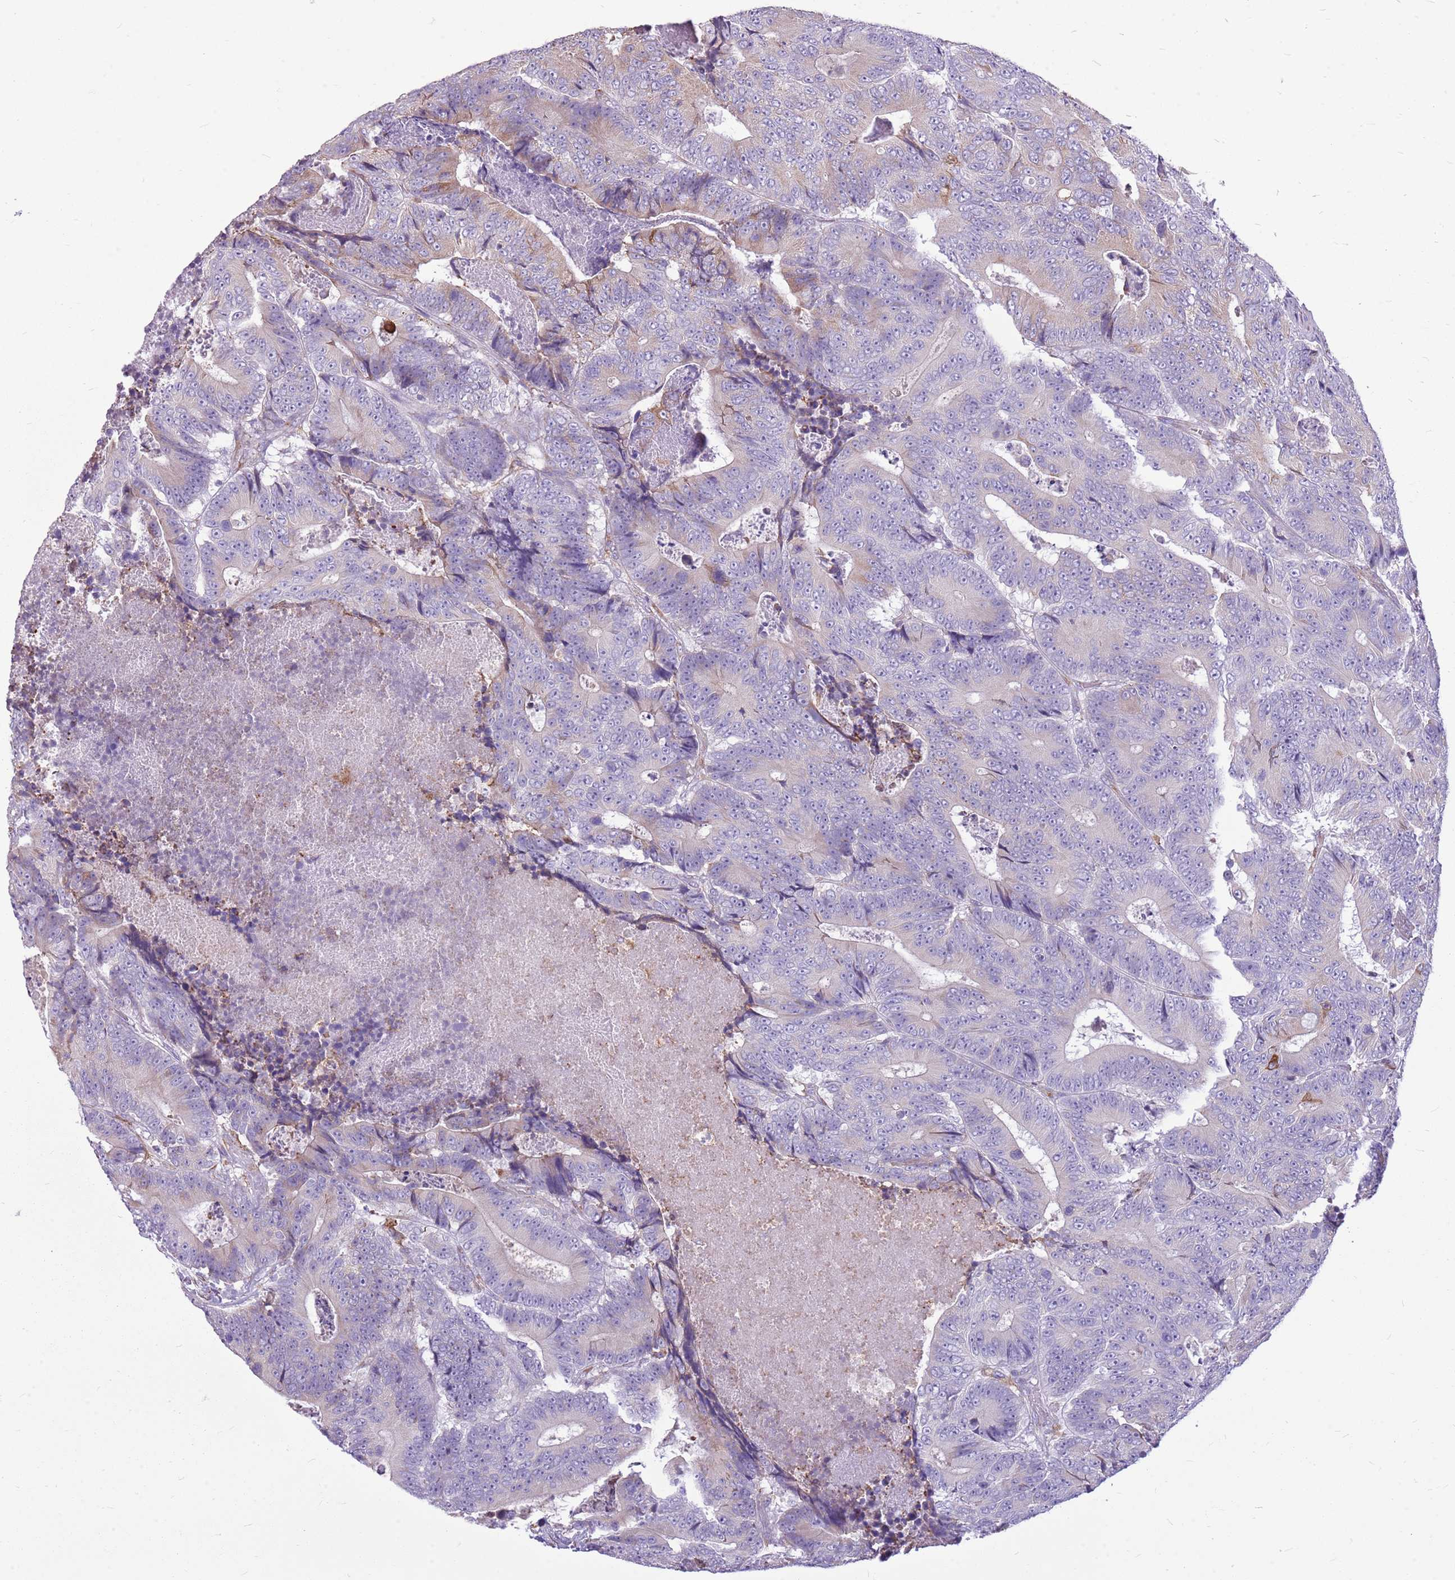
{"staining": {"intensity": "weak", "quantity": "<25%", "location": "cytoplasmic/membranous"}, "tissue": "colorectal cancer", "cell_type": "Tumor cells", "image_type": "cancer", "snomed": [{"axis": "morphology", "description": "Adenocarcinoma, NOS"}, {"axis": "topography", "description": "Colon"}], "caption": "This is a micrograph of immunohistochemistry (IHC) staining of colorectal adenocarcinoma, which shows no staining in tumor cells.", "gene": "KCTD19", "patient": {"sex": "male", "age": 83}}